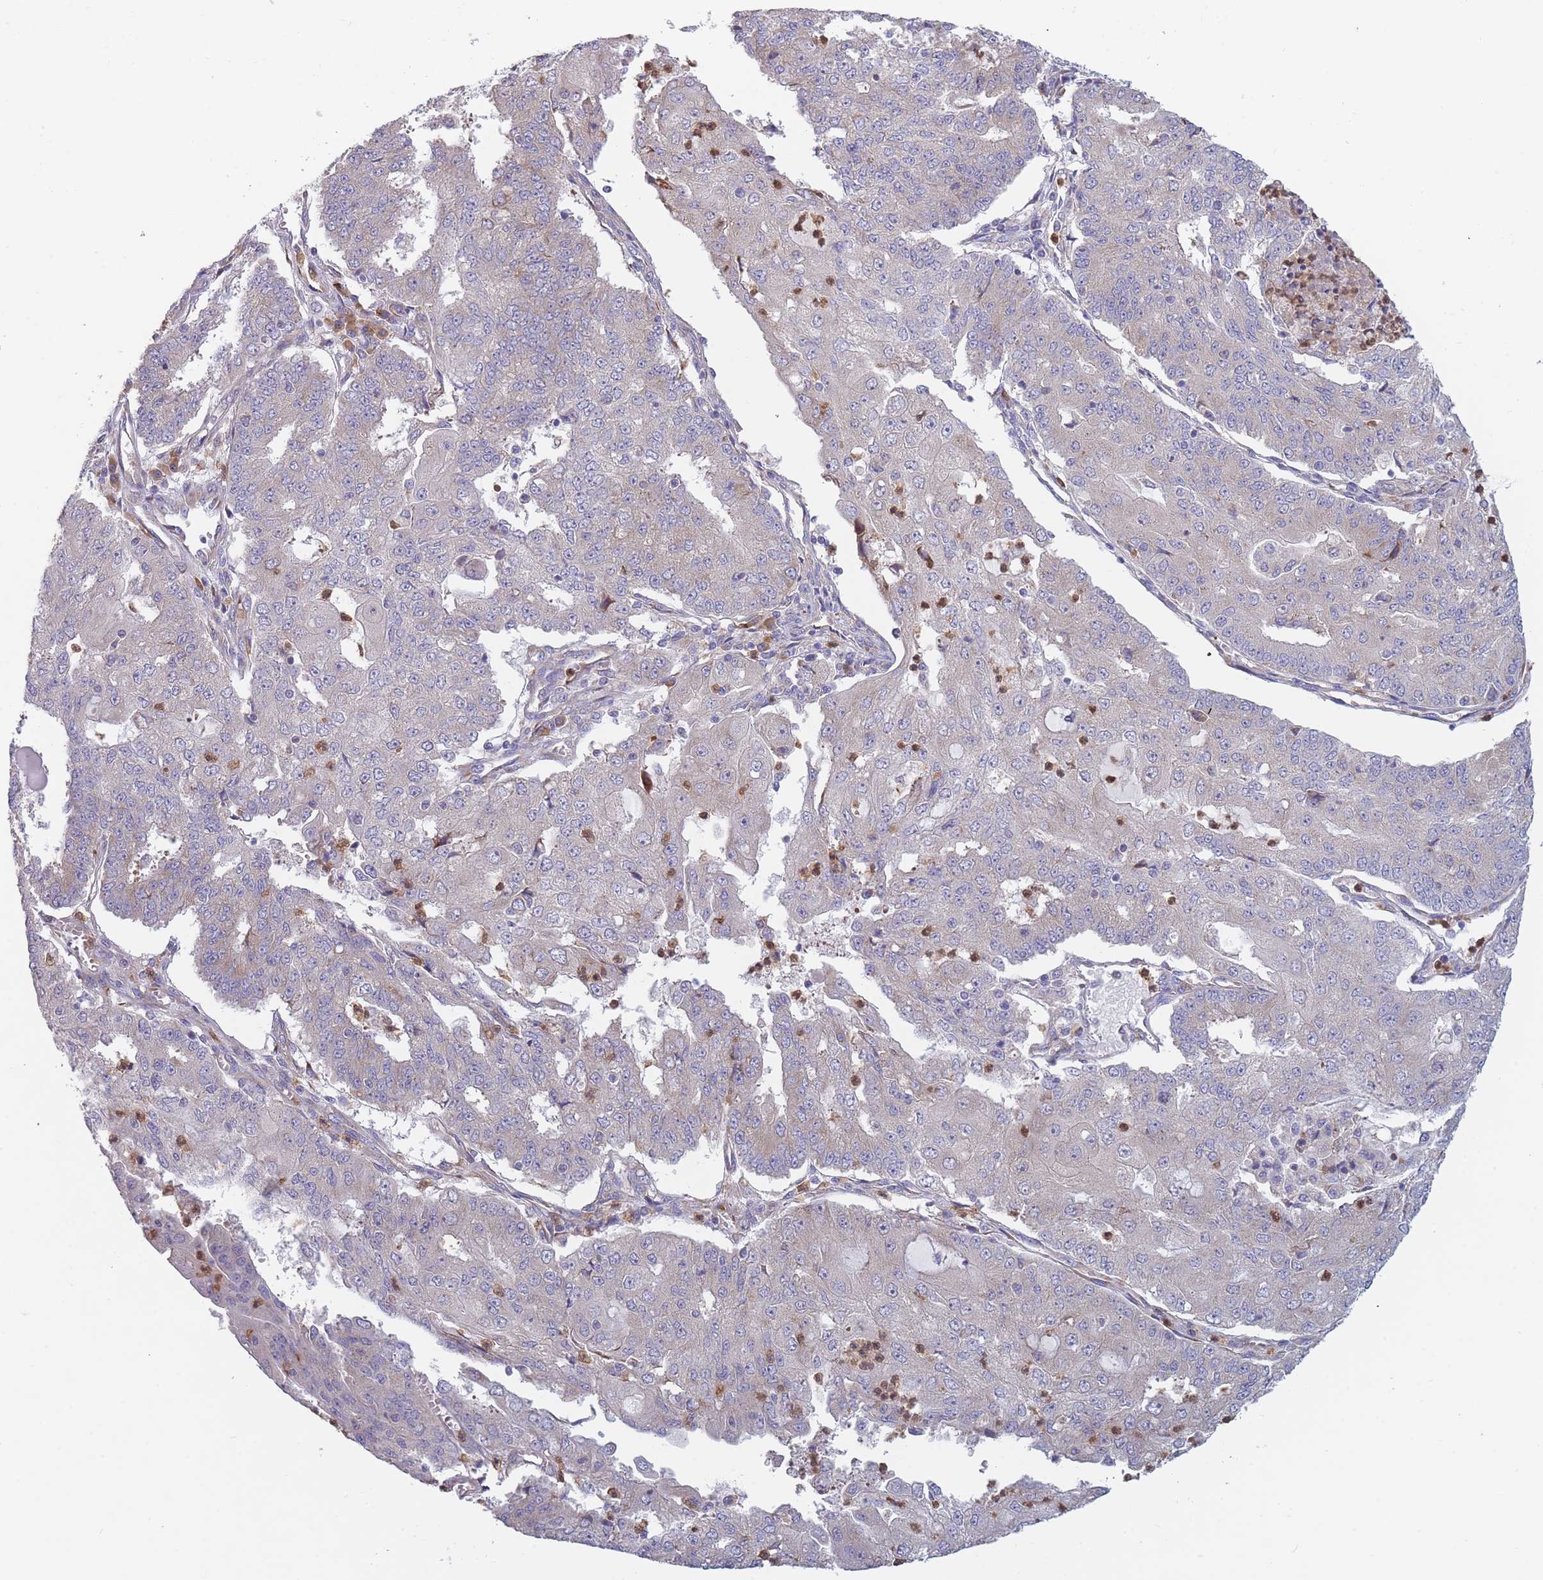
{"staining": {"intensity": "weak", "quantity": "<25%", "location": "cytoplasmic/membranous"}, "tissue": "endometrial cancer", "cell_type": "Tumor cells", "image_type": "cancer", "snomed": [{"axis": "morphology", "description": "Adenocarcinoma, NOS"}, {"axis": "topography", "description": "Endometrium"}], "caption": "There is no significant expression in tumor cells of endometrial cancer. (DAB (3,3'-diaminobenzidine) immunohistochemistry (IHC), high magnification).", "gene": "NDUFAF6", "patient": {"sex": "female", "age": 56}}